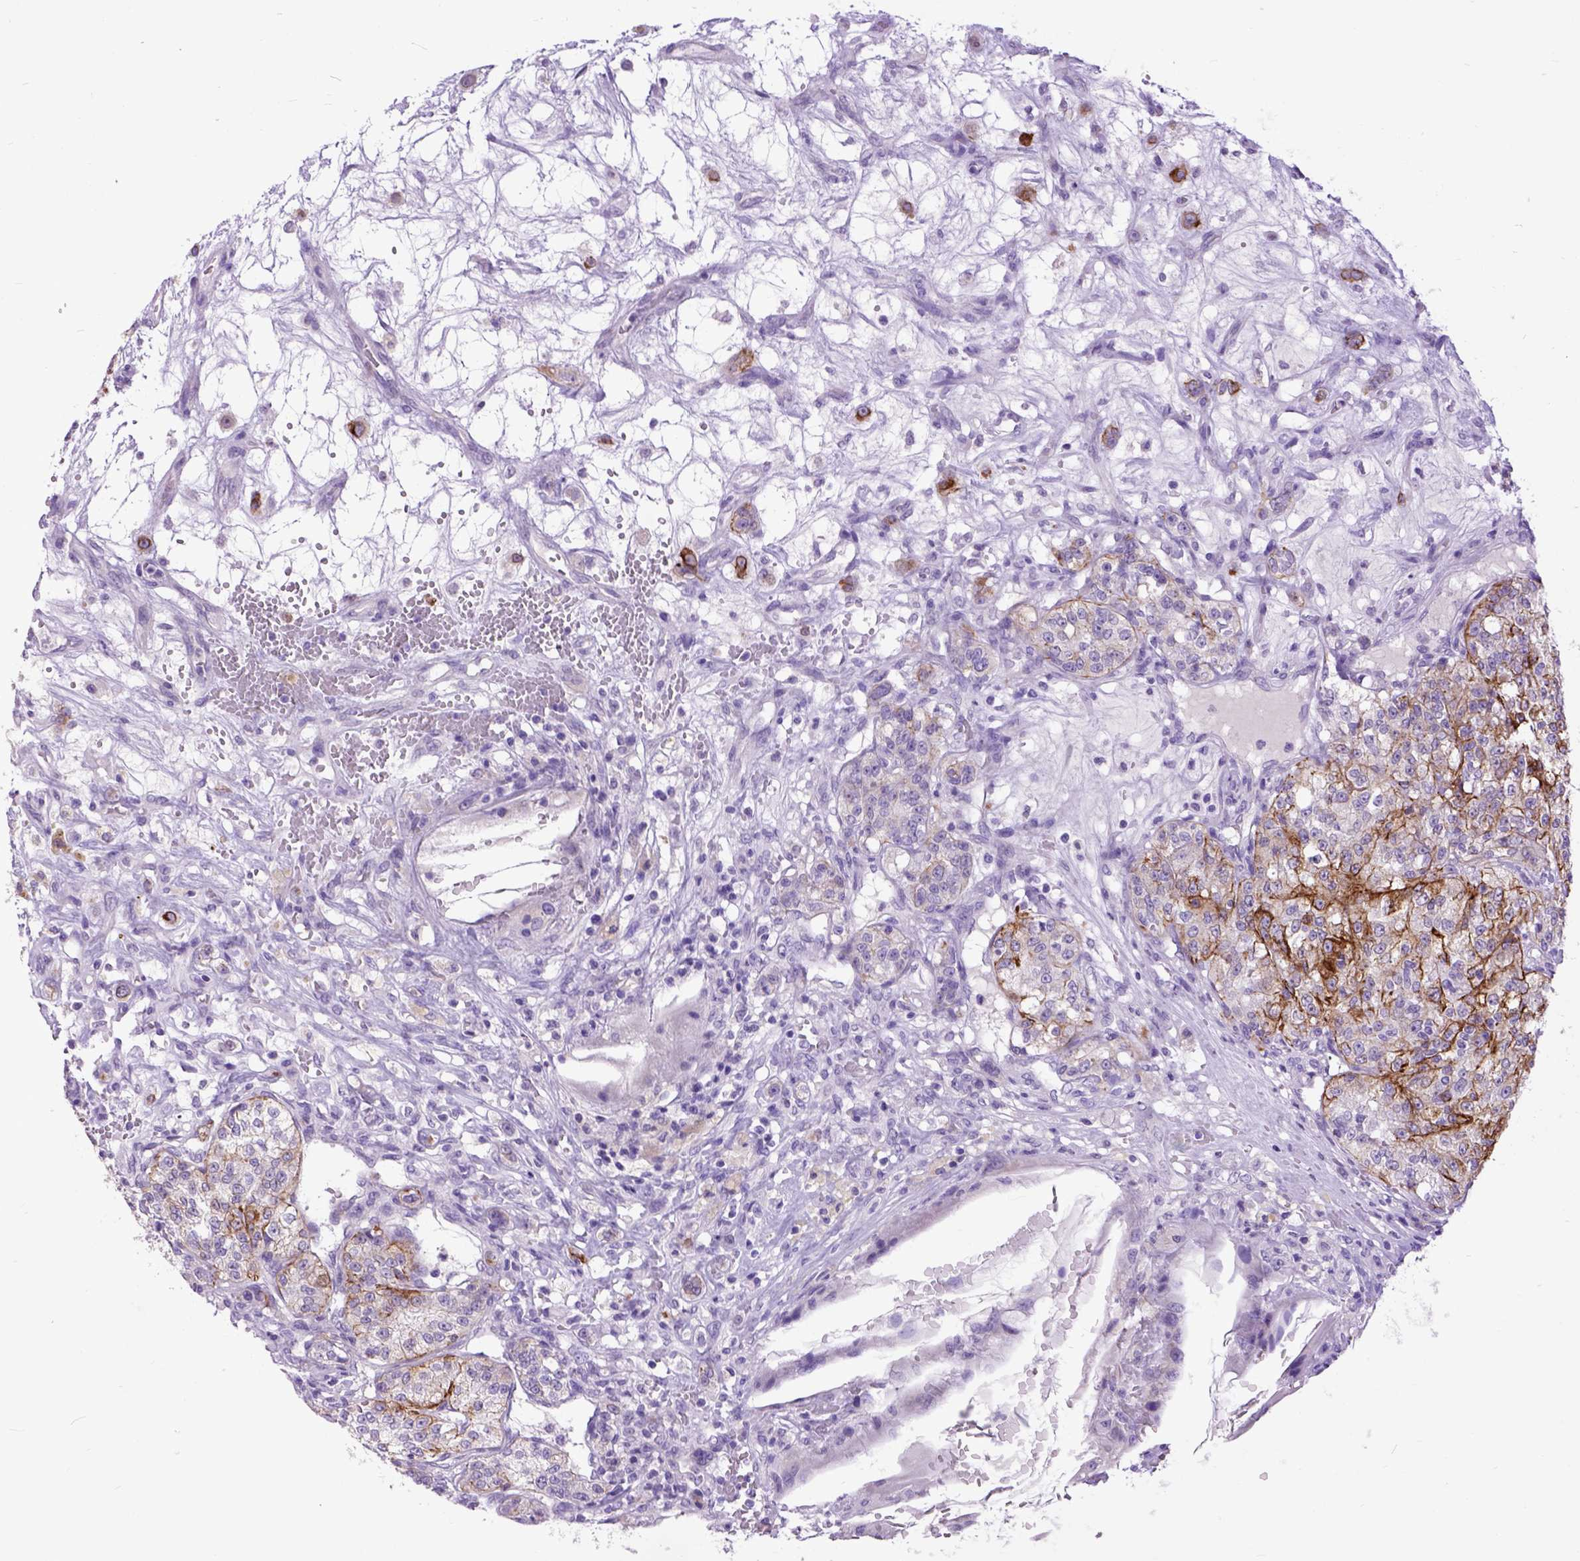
{"staining": {"intensity": "strong", "quantity": "<25%", "location": "cytoplasmic/membranous"}, "tissue": "renal cancer", "cell_type": "Tumor cells", "image_type": "cancer", "snomed": [{"axis": "morphology", "description": "Adenocarcinoma, NOS"}, {"axis": "topography", "description": "Kidney"}], "caption": "Protein expression analysis of renal adenocarcinoma demonstrates strong cytoplasmic/membranous expression in about <25% of tumor cells. Ihc stains the protein in brown and the nuclei are stained blue.", "gene": "RAB25", "patient": {"sex": "female", "age": 63}}